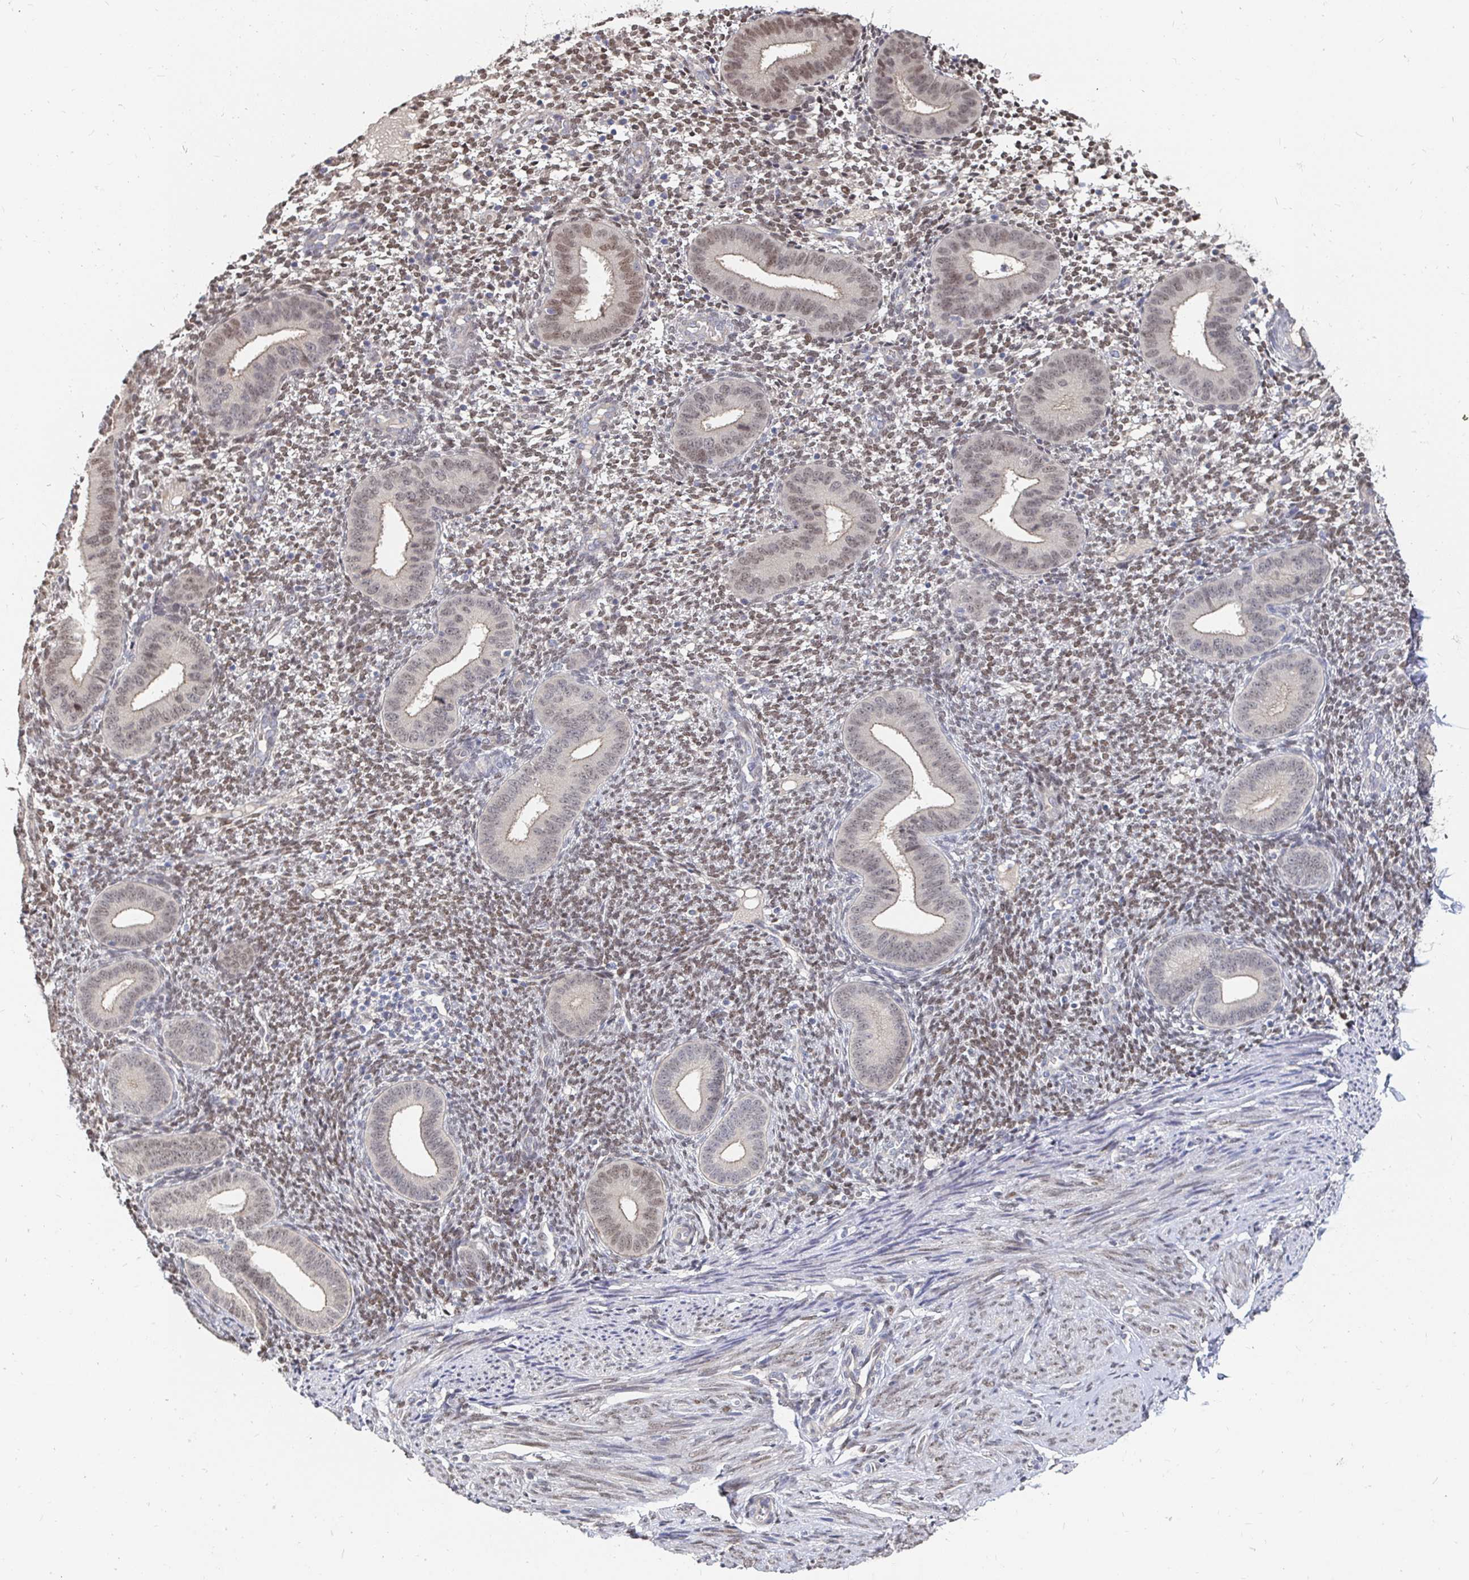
{"staining": {"intensity": "moderate", "quantity": "25%-75%", "location": "nuclear"}, "tissue": "endometrium", "cell_type": "Cells in endometrial stroma", "image_type": "normal", "snomed": [{"axis": "morphology", "description": "Normal tissue, NOS"}, {"axis": "topography", "description": "Endometrium"}], "caption": "This micrograph shows IHC staining of normal endometrium, with medium moderate nuclear expression in about 25%-75% of cells in endometrial stroma.", "gene": "MEIS1", "patient": {"sex": "female", "age": 40}}